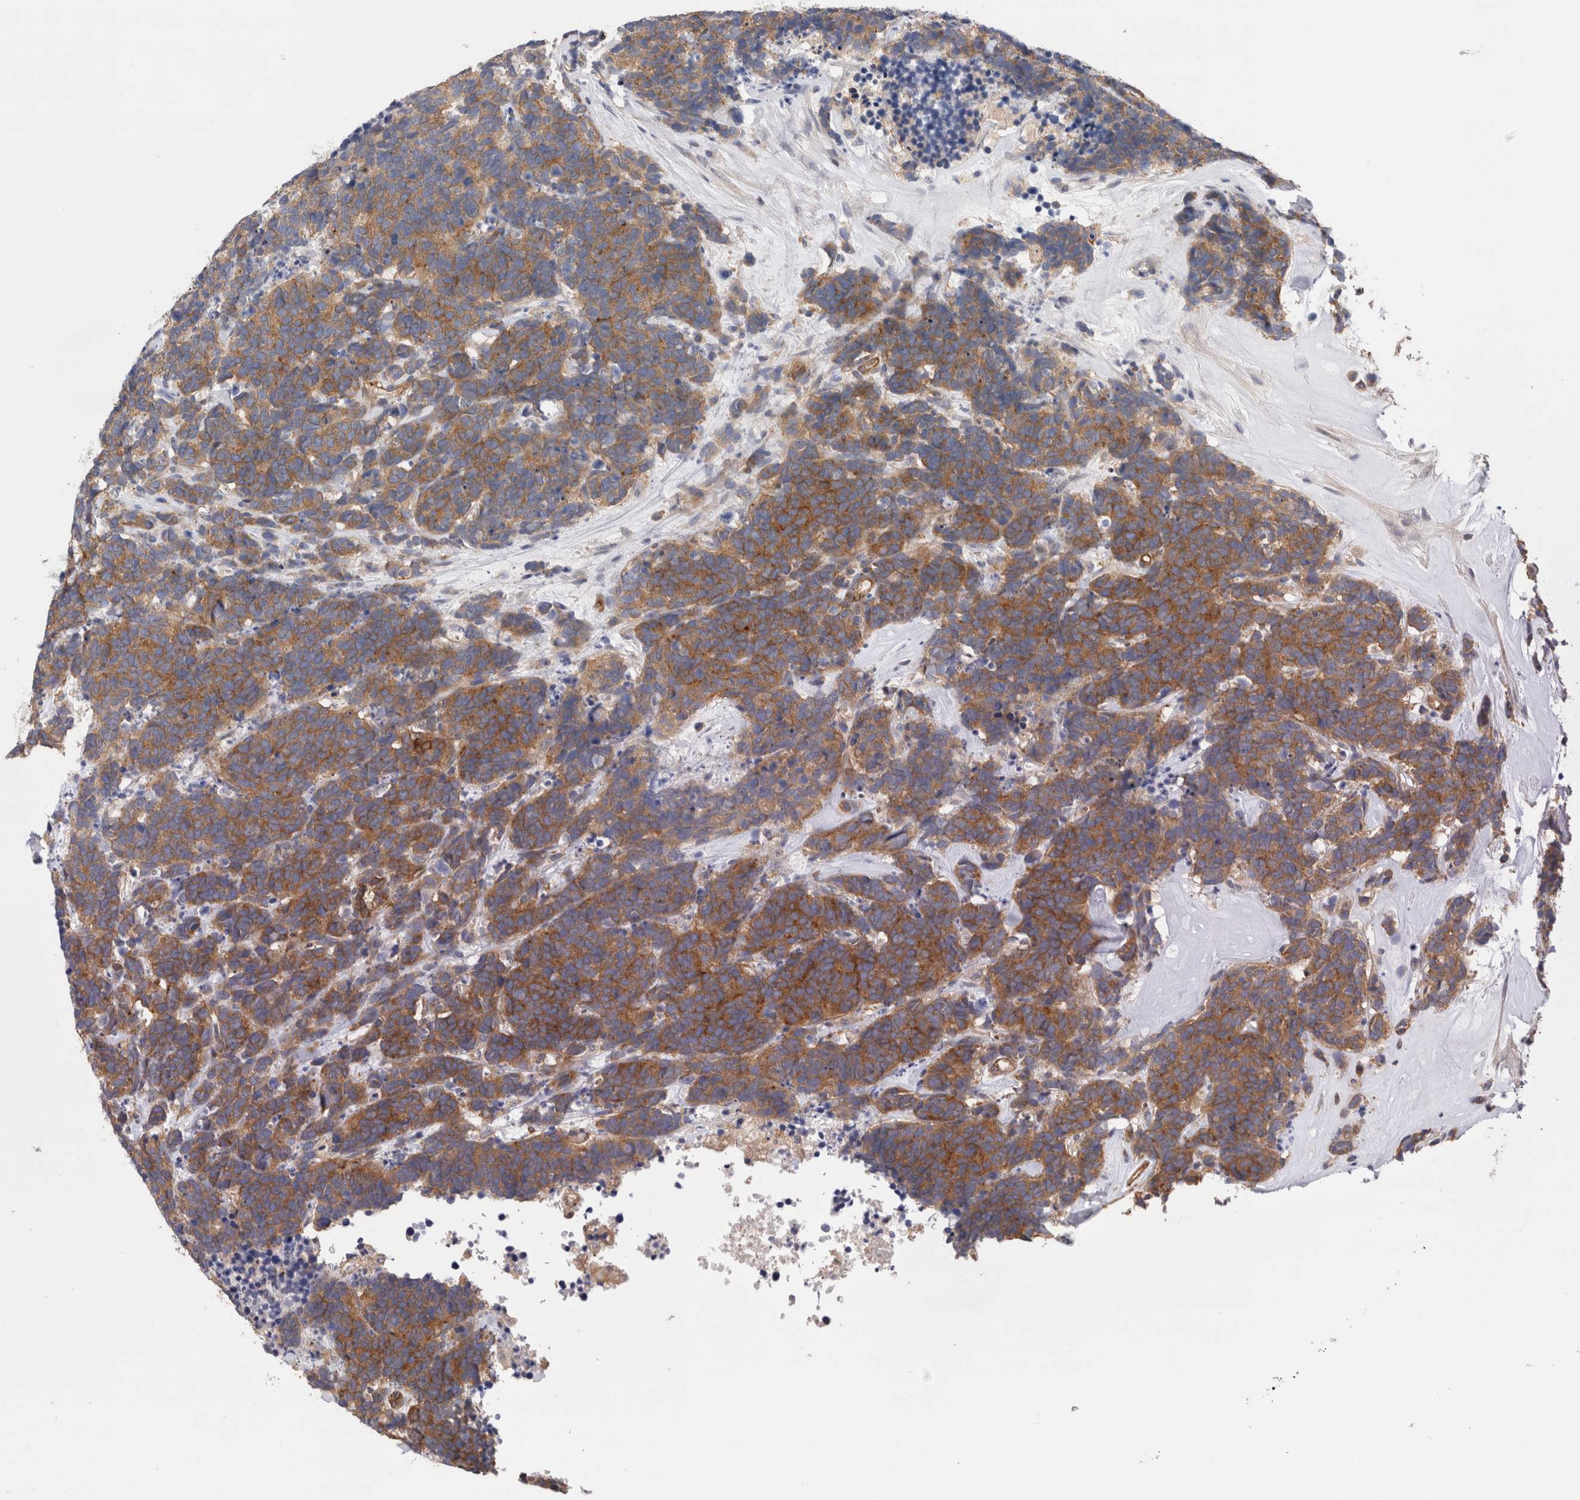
{"staining": {"intensity": "moderate", "quantity": ">75%", "location": "cytoplasmic/membranous"}, "tissue": "carcinoid", "cell_type": "Tumor cells", "image_type": "cancer", "snomed": [{"axis": "morphology", "description": "Carcinoma, NOS"}, {"axis": "morphology", "description": "Carcinoid, malignant, NOS"}, {"axis": "topography", "description": "Urinary bladder"}], "caption": "Human carcinoid stained for a protein (brown) reveals moderate cytoplasmic/membranous positive expression in approximately >75% of tumor cells.", "gene": "BNIP2", "patient": {"sex": "male", "age": 57}}